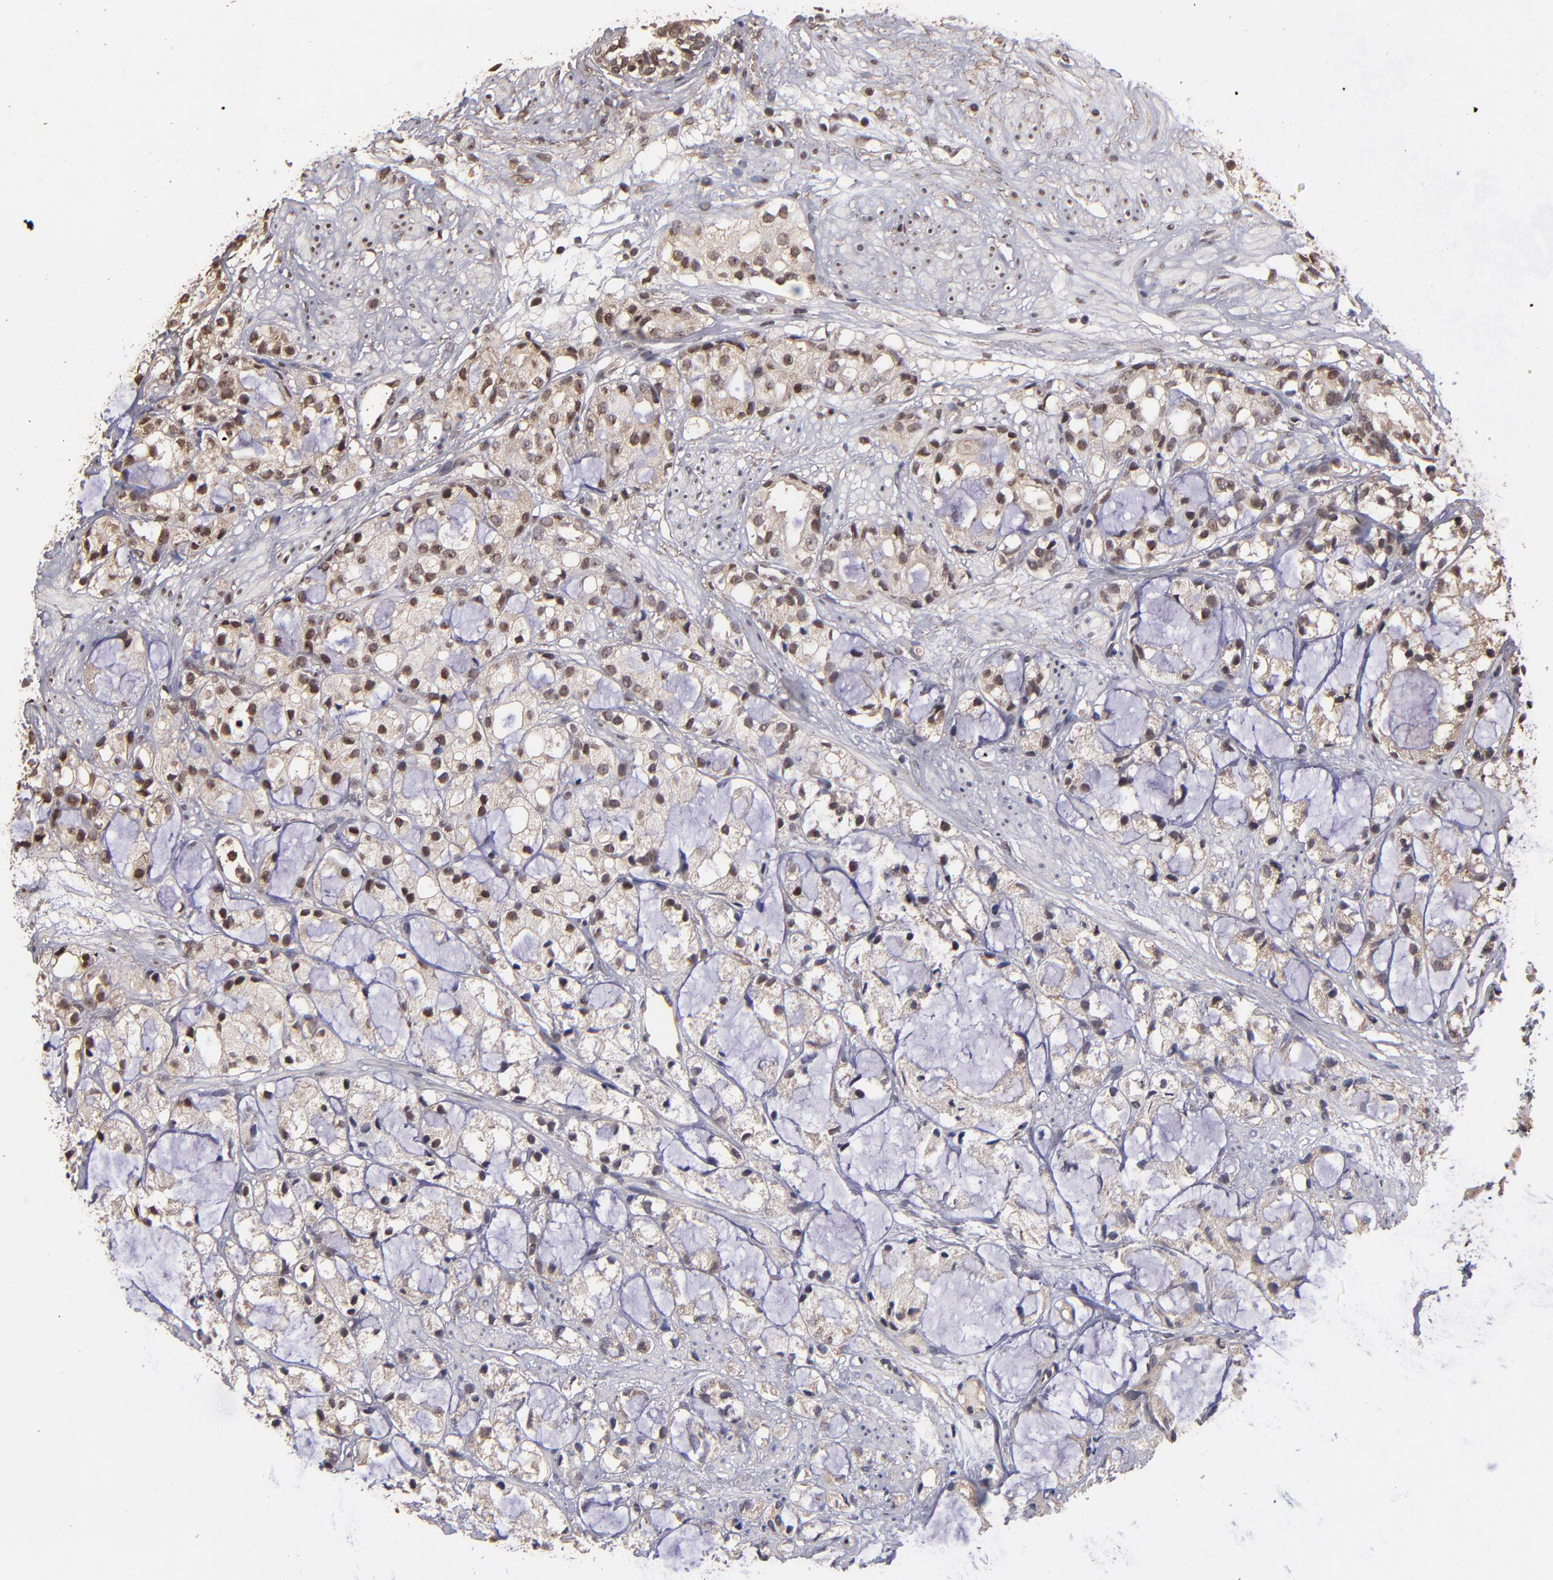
{"staining": {"intensity": "weak", "quantity": "25%-75%", "location": "cytoplasmic/membranous"}, "tissue": "prostate cancer", "cell_type": "Tumor cells", "image_type": "cancer", "snomed": [{"axis": "morphology", "description": "Adenocarcinoma, High grade"}, {"axis": "topography", "description": "Prostate"}], "caption": "Human prostate adenocarcinoma (high-grade) stained with a protein marker demonstrates weak staining in tumor cells.", "gene": "NFE2L2", "patient": {"sex": "male", "age": 85}}